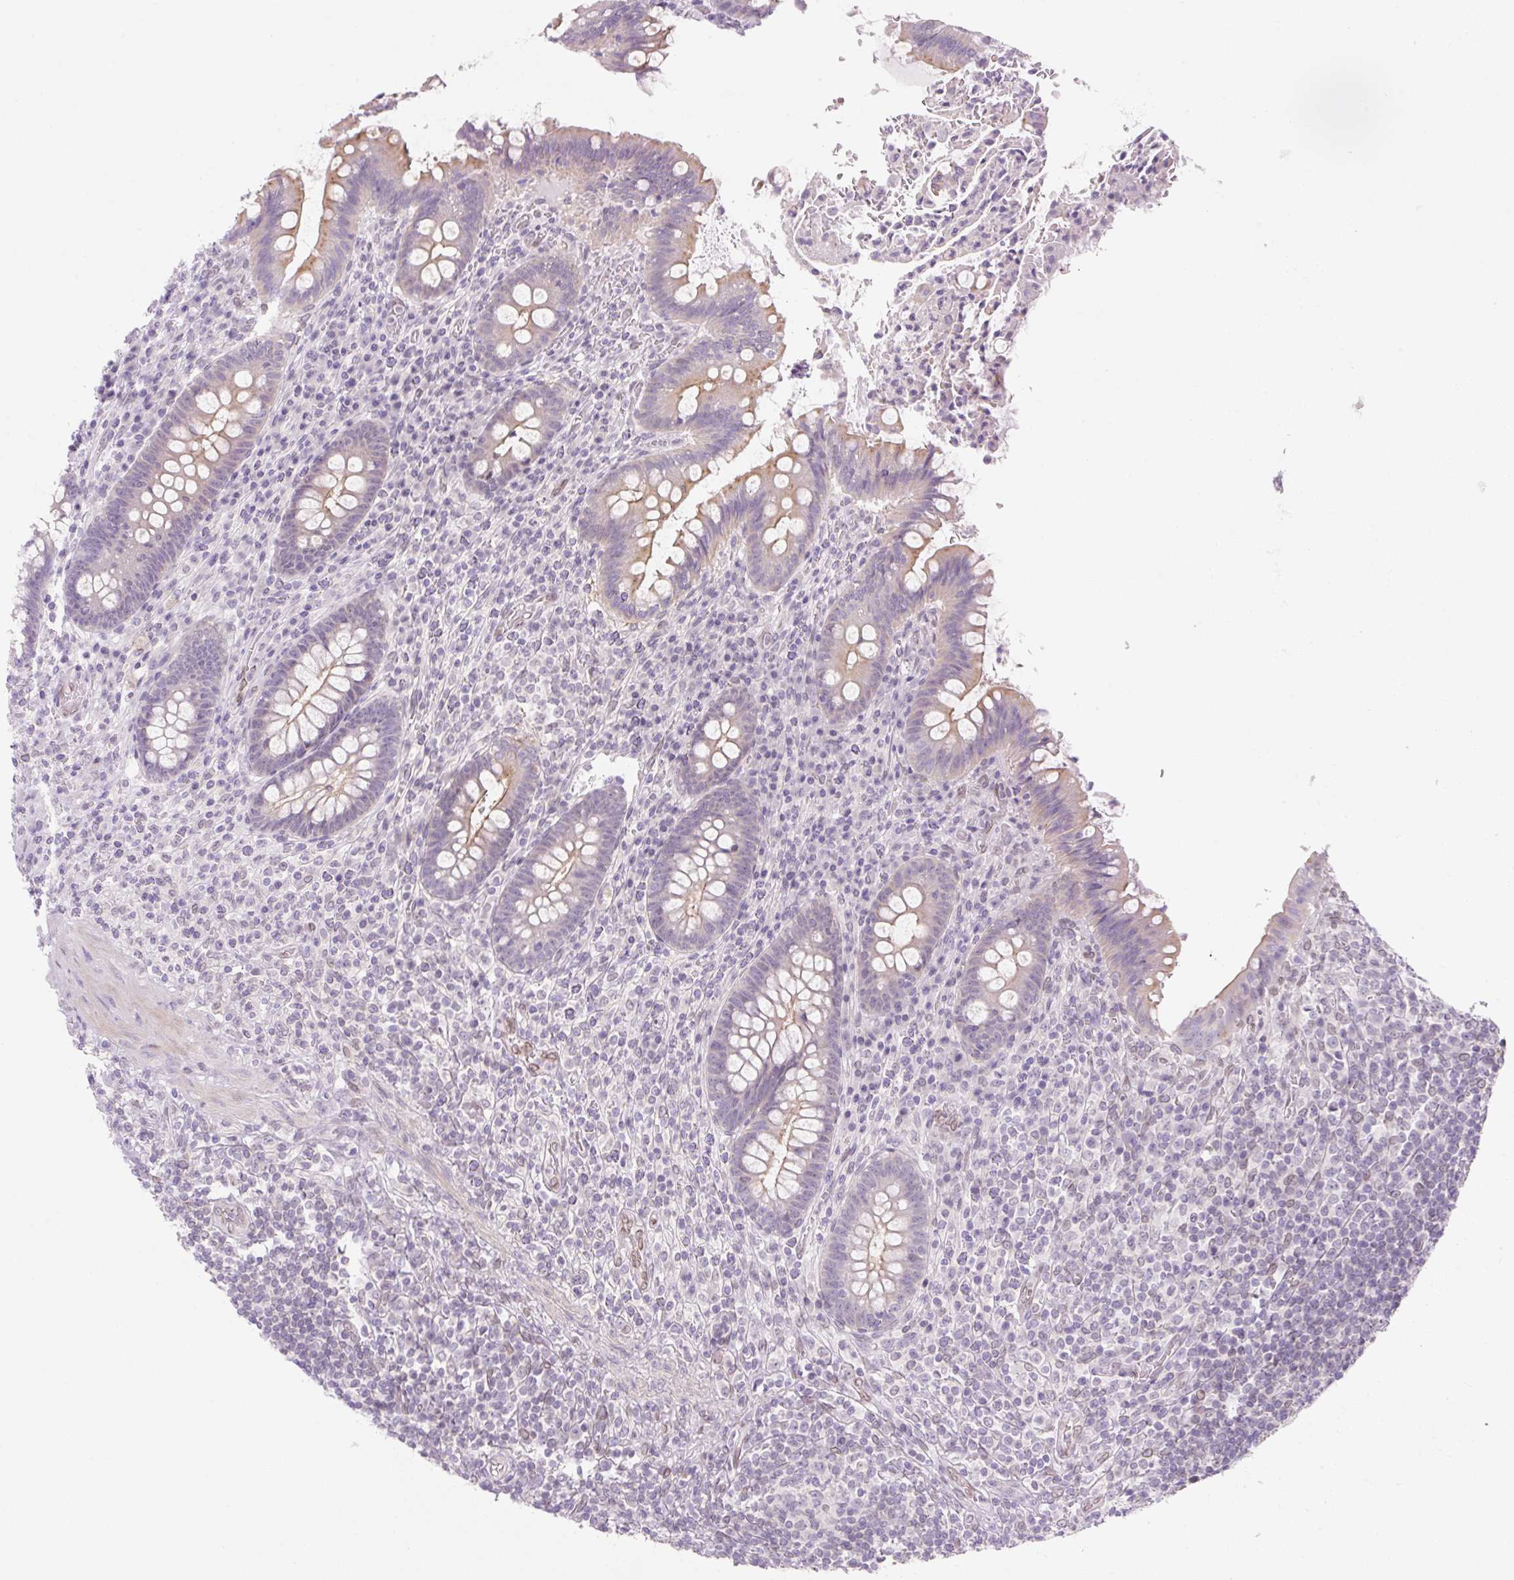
{"staining": {"intensity": "weak", "quantity": "<25%", "location": "cytoplasmic/membranous"}, "tissue": "appendix", "cell_type": "Glandular cells", "image_type": "normal", "snomed": [{"axis": "morphology", "description": "Normal tissue, NOS"}, {"axis": "topography", "description": "Appendix"}], "caption": "IHC photomicrograph of normal appendix stained for a protein (brown), which displays no positivity in glandular cells. (DAB (3,3'-diaminobenzidine) IHC with hematoxylin counter stain).", "gene": "SYNE3", "patient": {"sex": "female", "age": 43}}